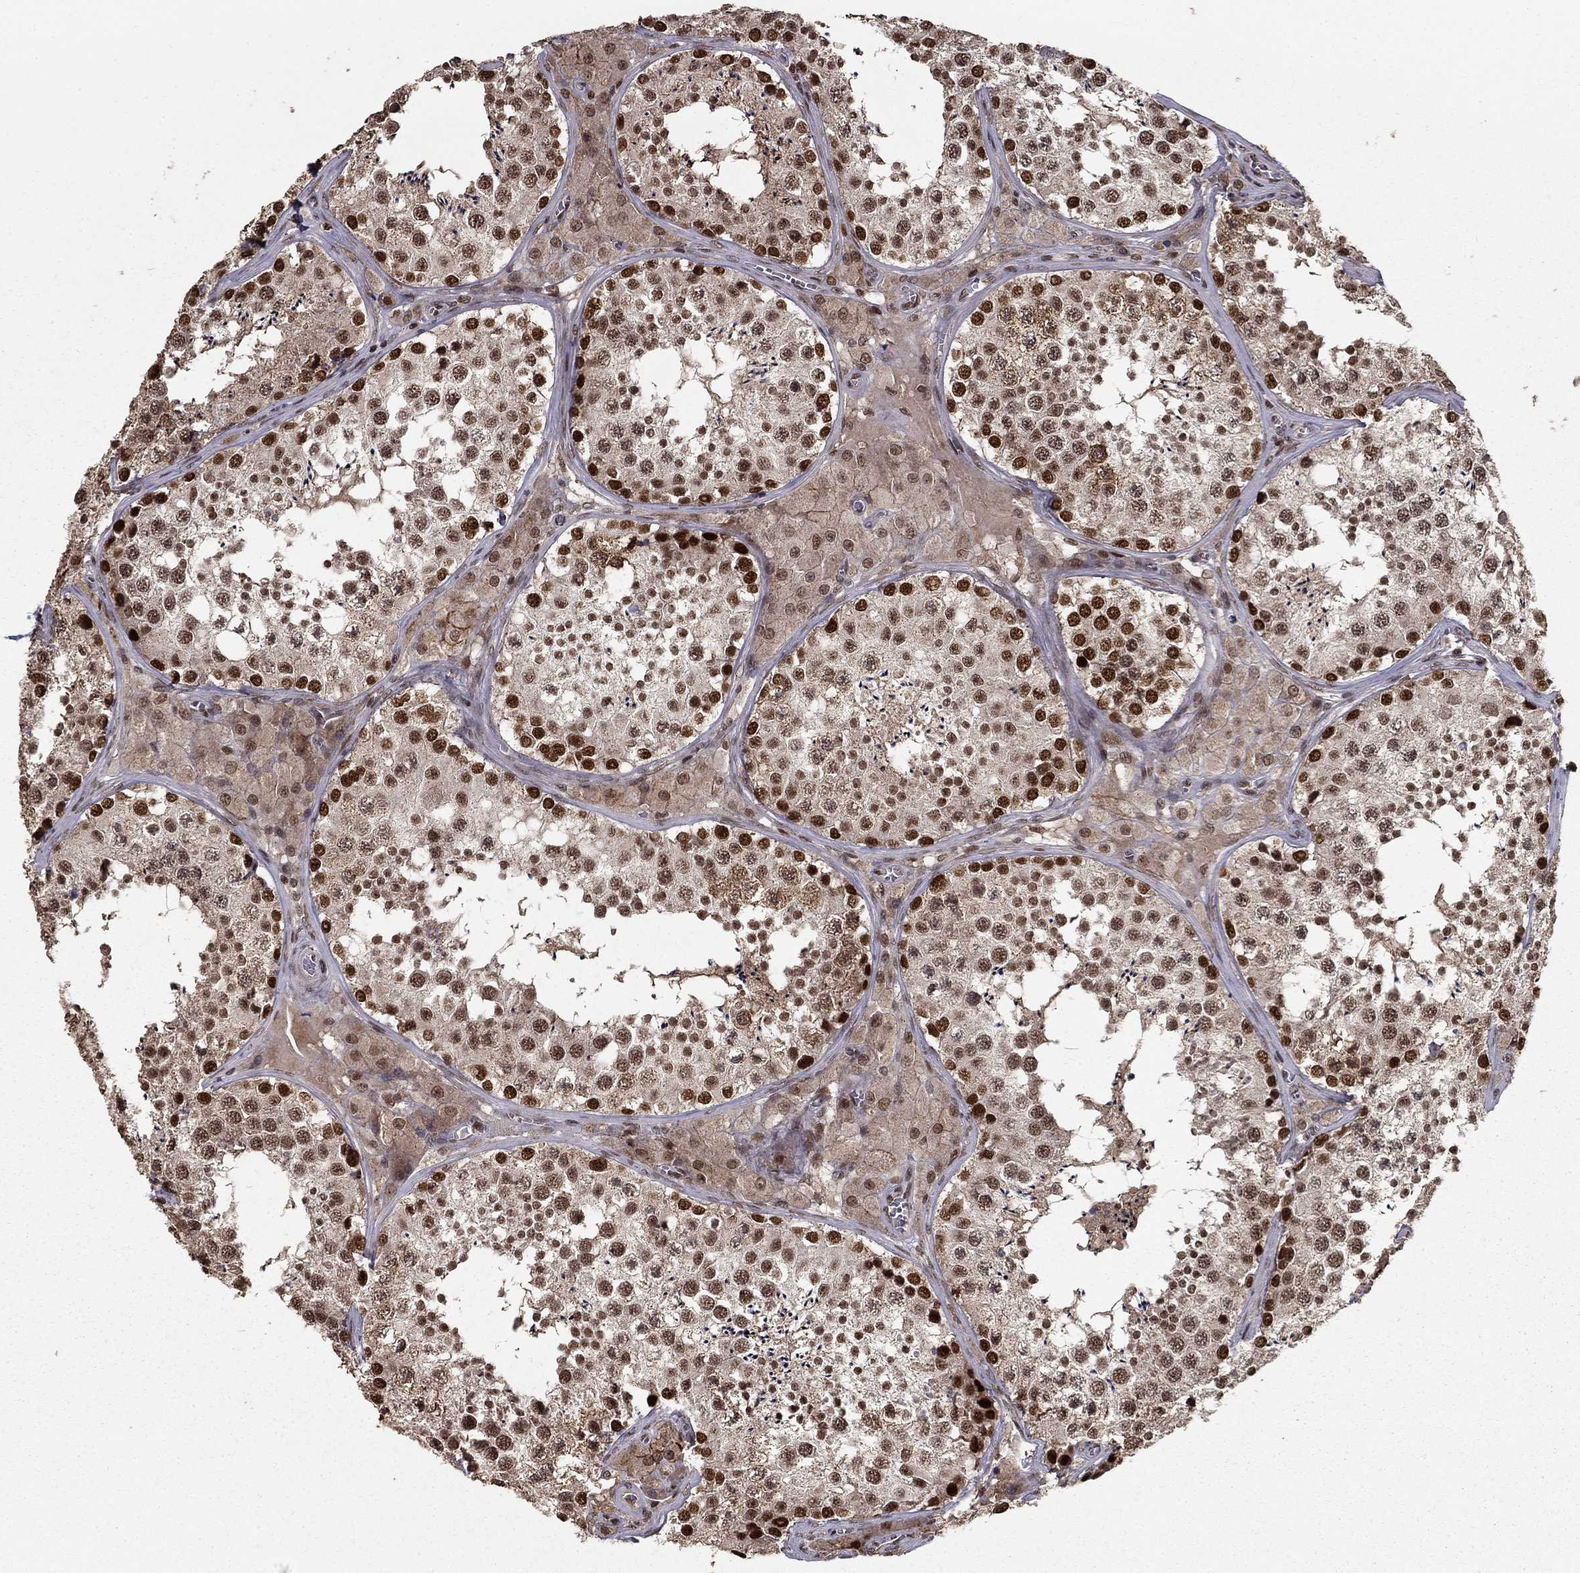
{"staining": {"intensity": "strong", "quantity": "25%-75%", "location": "nuclear"}, "tissue": "testis", "cell_type": "Cells in seminiferous ducts", "image_type": "normal", "snomed": [{"axis": "morphology", "description": "Normal tissue, NOS"}, {"axis": "topography", "description": "Testis"}], "caption": "DAB (3,3'-diaminobenzidine) immunohistochemical staining of benign human testis displays strong nuclear protein positivity in approximately 25%-75% of cells in seminiferous ducts.", "gene": "CDCA7L", "patient": {"sex": "male", "age": 34}}